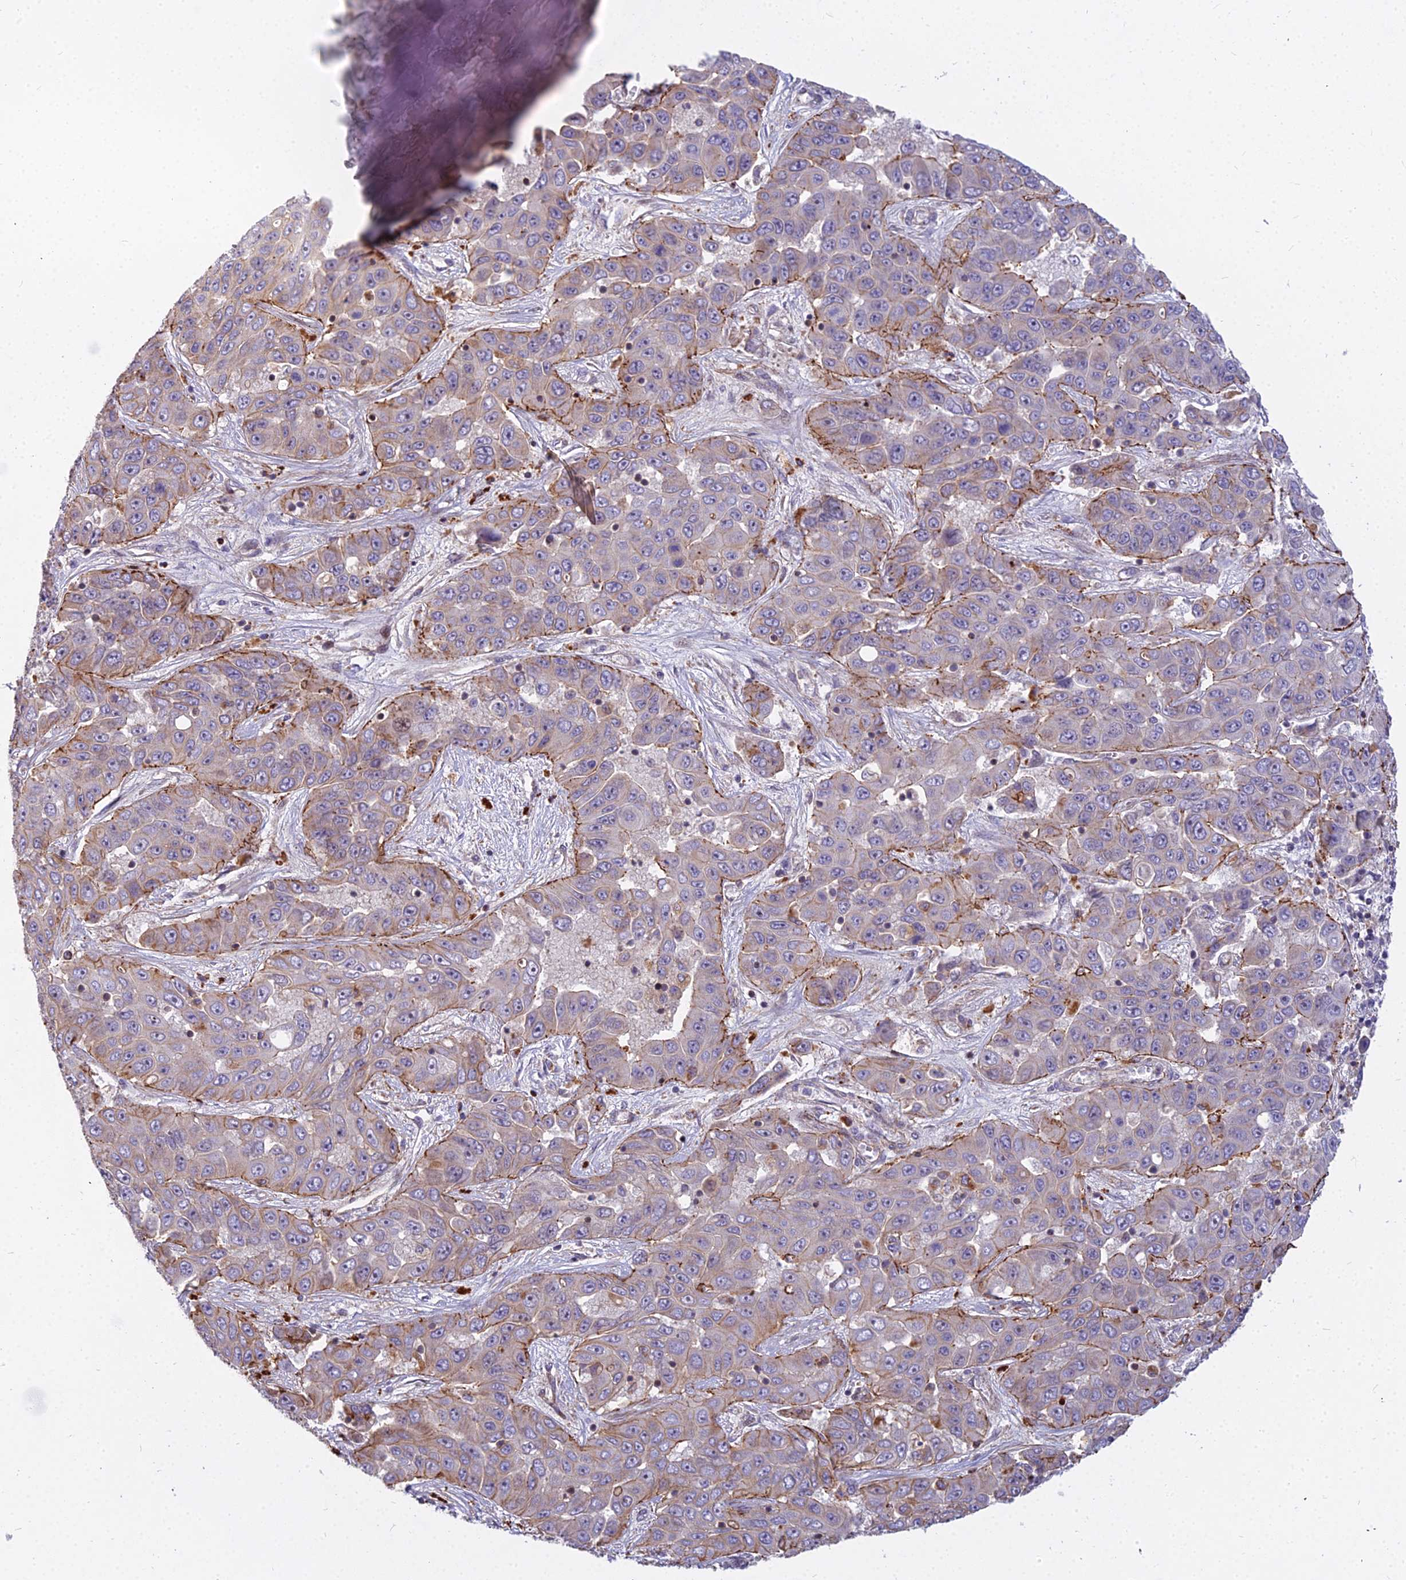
{"staining": {"intensity": "moderate", "quantity": "<25%", "location": "cytoplasmic/membranous"}, "tissue": "liver cancer", "cell_type": "Tumor cells", "image_type": "cancer", "snomed": [{"axis": "morphology", "description": "Cholangiocarcinoma"}, {"axis": "topography", "description": "Liver"}], "caption": "Liver cancer (cholangiocarcinoma) was stained to show a protein in brown. There is low levels of moderate cytoplasmic/membranous expression in approximately <25% of tumor cells. (Brightfield microscopy of DAB IHC at high magnification).", "gene": "GLYATL3", "patient": {"sex": "female", "age": 52}}